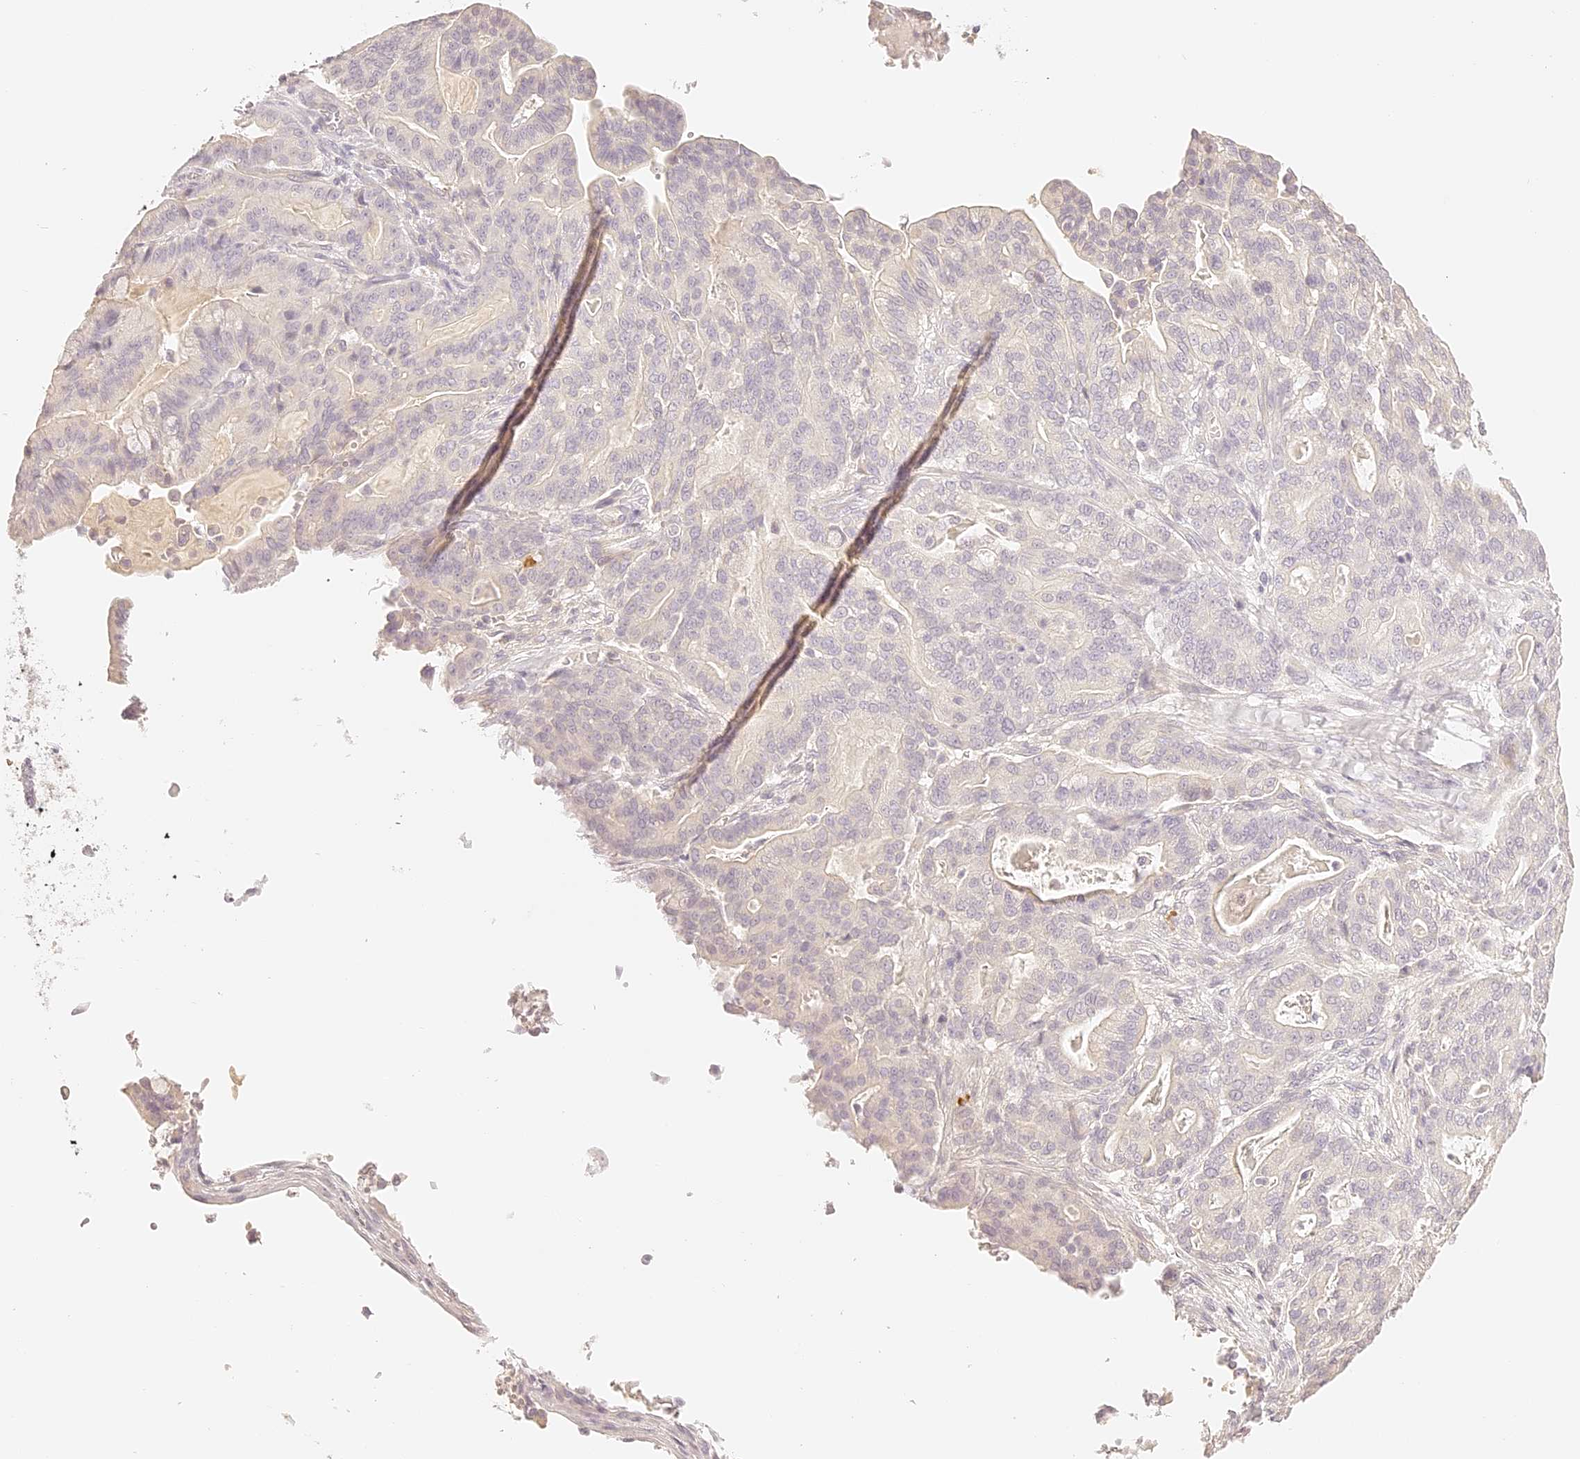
{"staining": {"intensity": "negative", "quantity": "none", "location": "none"}, "tissue": "pancreatic cancer", "cell_type": "Tumor cells", "image_type": "cancer", "snomed": [{"axis": "morphology", "description": "Adenocarcinoma, NOS"}, {"axis": "topography", "description": "Pancreas"}], "caption": "Protein analysis of adenocarcinoma (pancreatic) demonstrates no significant staining in tumor cells.", "gene": "TRIM45", "patient": {"sex": "male", "age": 63}}